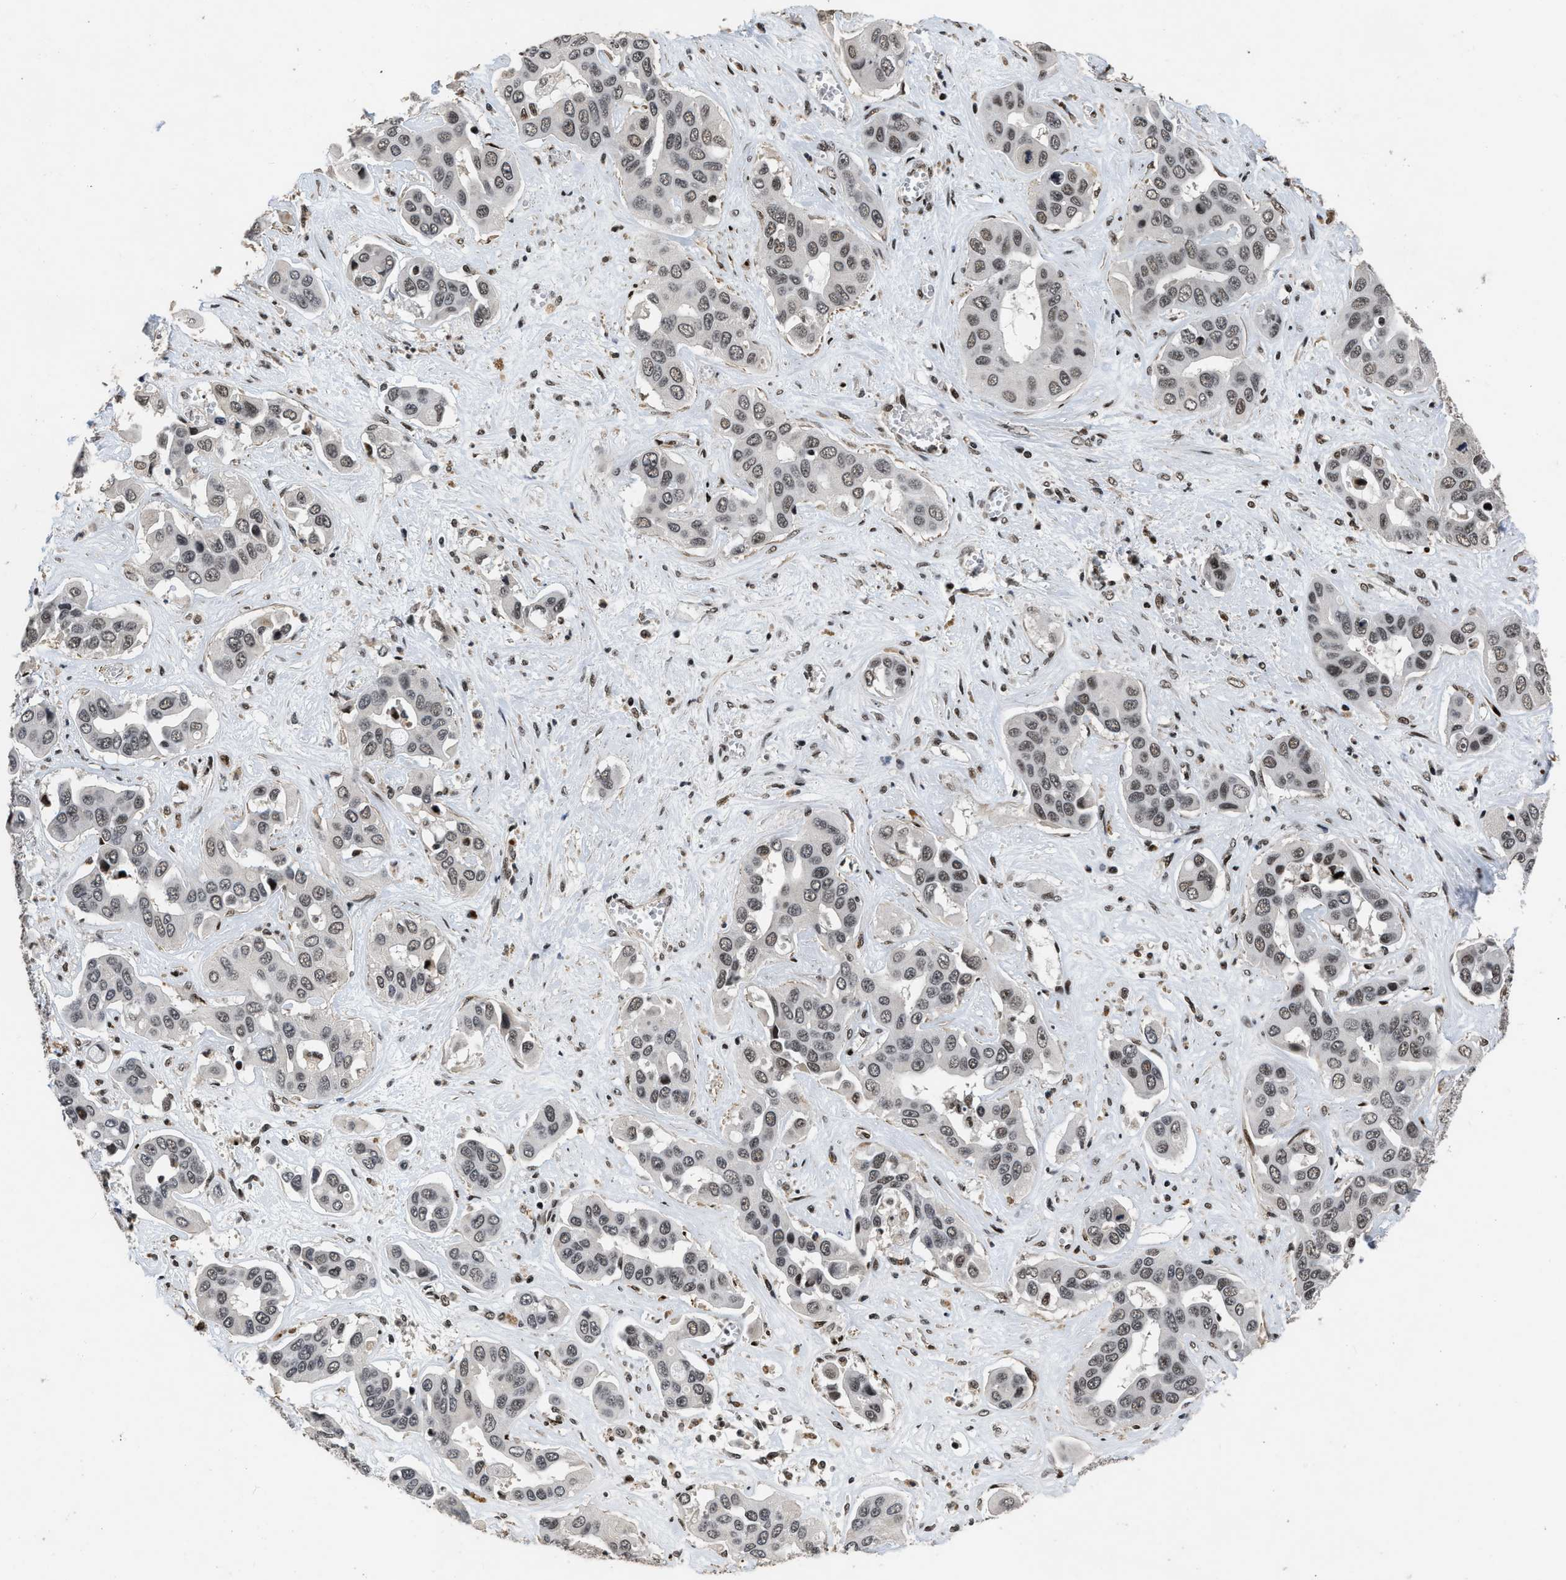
{"staining": {"intensity": "weak", "quantity": ">75%", "location": "nuclear"}, "tissue": "liver cancer", "cell_type": "Tumor cells", "image_type": "cancer", "snomed": [{"axis": "morphology", "description": "Cholangiocarcinoma"}, {"axis": "topography", "description": "Liver"}], "caption": "Immunohistochemistry histopathology image of human cholangiocarcinoma (liver) stained for a protein (brown), which reveals low levels of weak nuclear expression in approximately >75% of tumor cells.", "gene": "SMARCB1", "patient": {"sex": "female", "age": 52}}